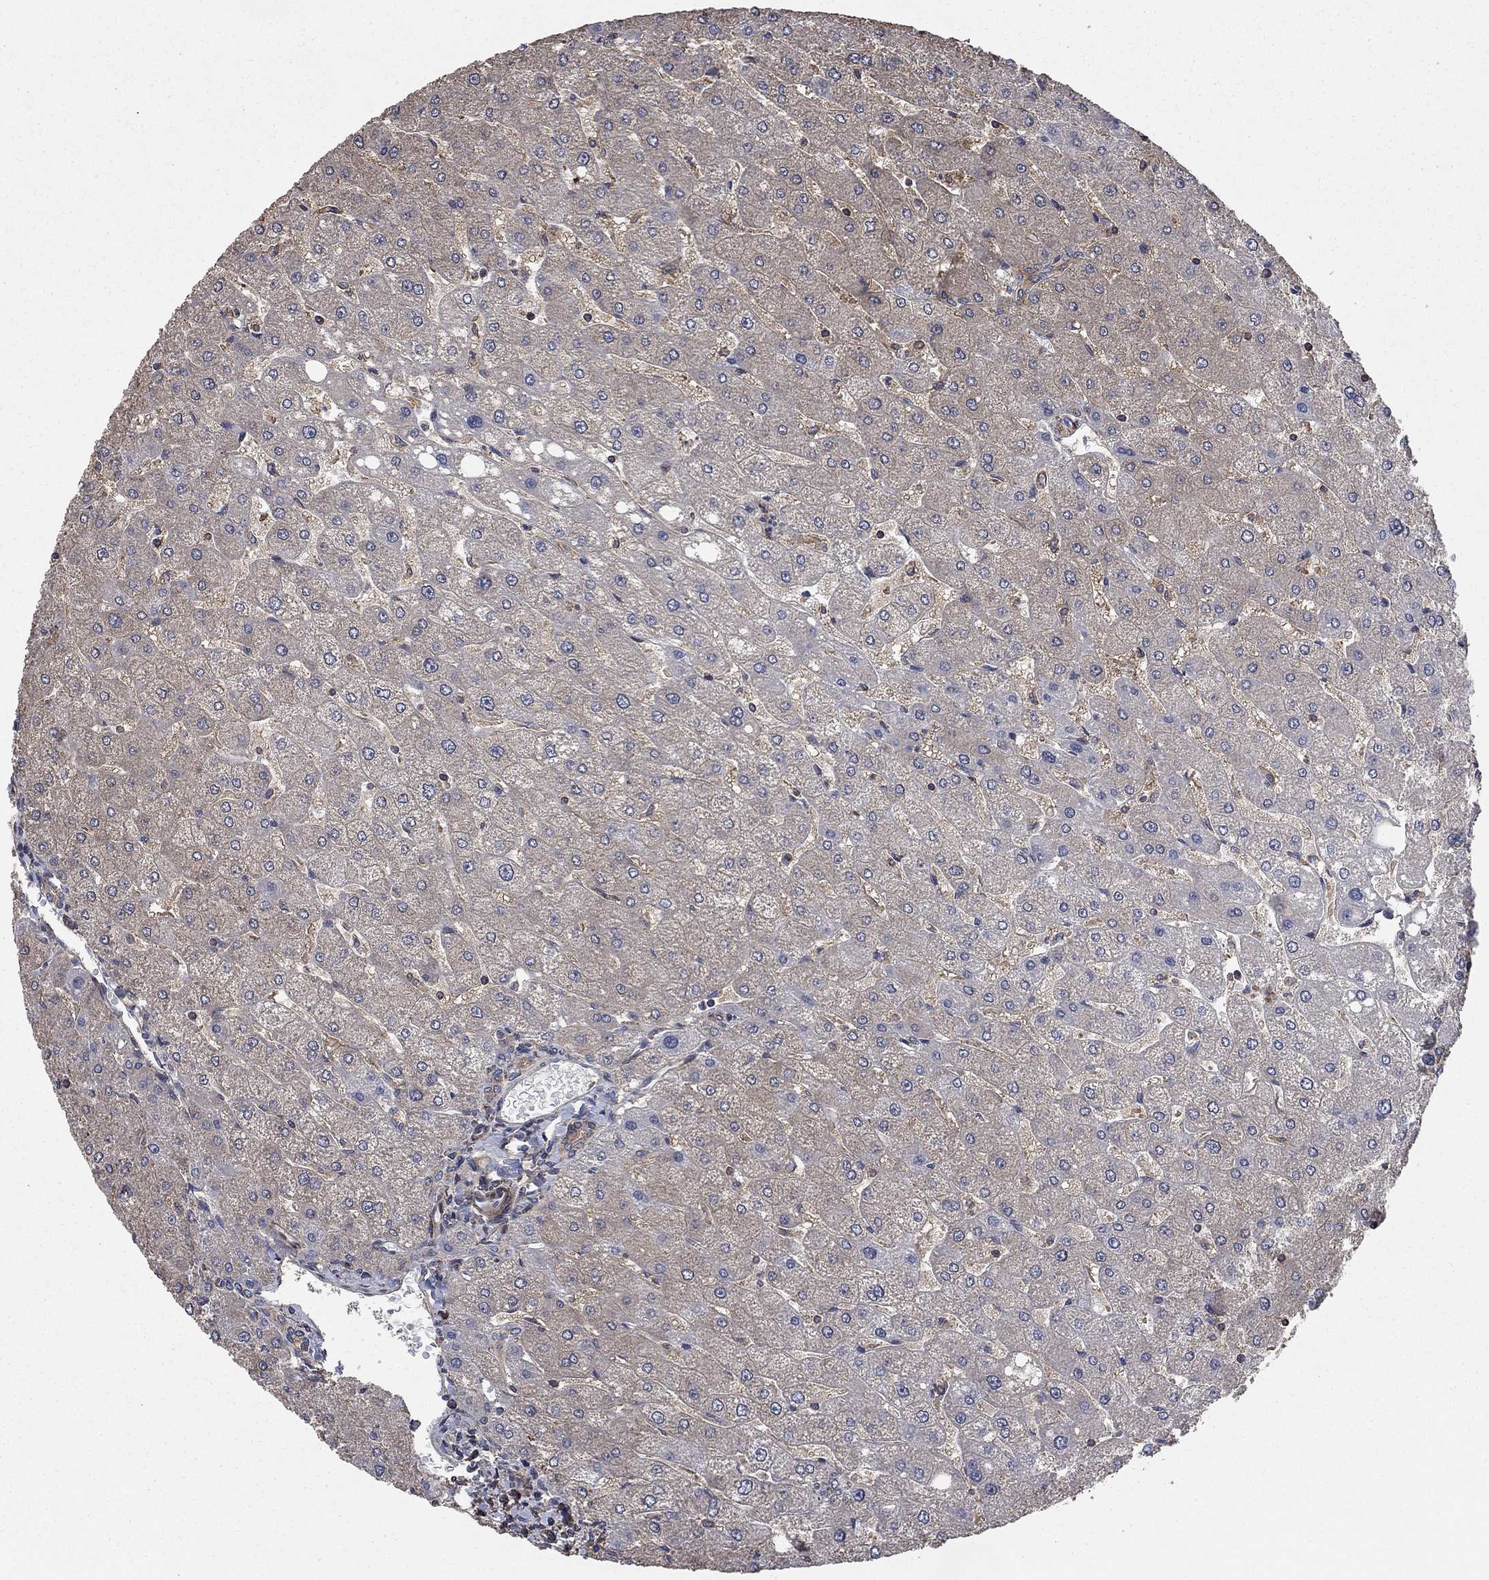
{"staining": {"intensity": "weak", "quantity": ">75%", "location": "cytoplasmic/membranous"}, "tissue": "liver", "cell_type": "Cholangiocytes", "image_type": "normal", "snomed": [{"axis": "morphology", "description": "Normal tissue, NOS"}, {"axis": "topography", "description": "Liver"}], "caption": "Protein staining of benign liver exhibits weak cytoplasmic/membranous staining in about >75% of cholangiocytes. (Brightfield microscopy of DAB IHC at high magnification).", "gene": "PDE3A", "patient": {"sex": "male", "age": 67}}